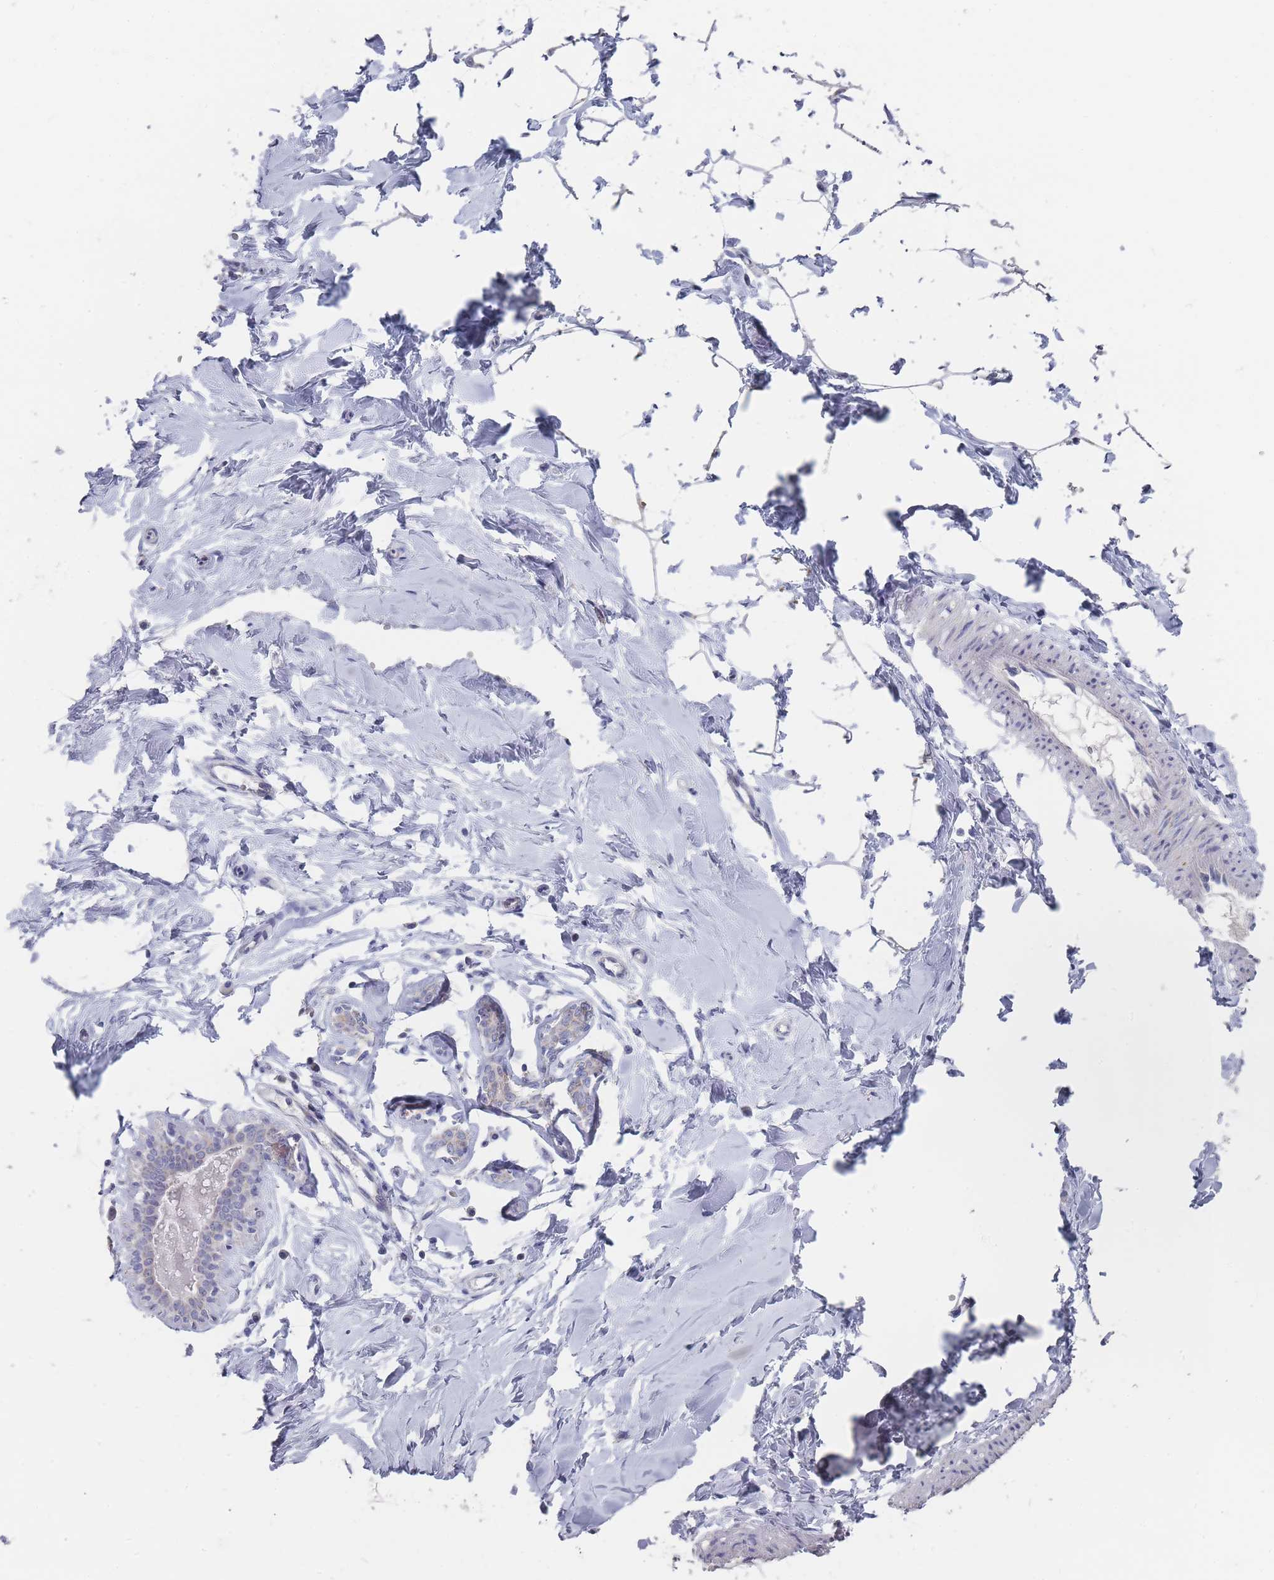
{"staining": {"intensity": "negative", "quantity": "none", "location": "none"}, "tissue": "breast", "cell_type": "Adipocytes", "image_type": "normal", "snomed": [{"axis": "morphology", "description": "Normal tissue, NOS"}, {"axis": "topography", "description": "Breast"}], "caption": "Immunohistochemistry photomicrograph of unremarkable human breast stained for a protein (brown), which shows no expression in adipocytes. Brightfield microscopy of immunohistochemistry (IHC) stained with DAB (brown) and hematoxylin (blue), captured at high magnification.", "gene": "RNF8", "patient": {"sex": "female", "age": 23}}